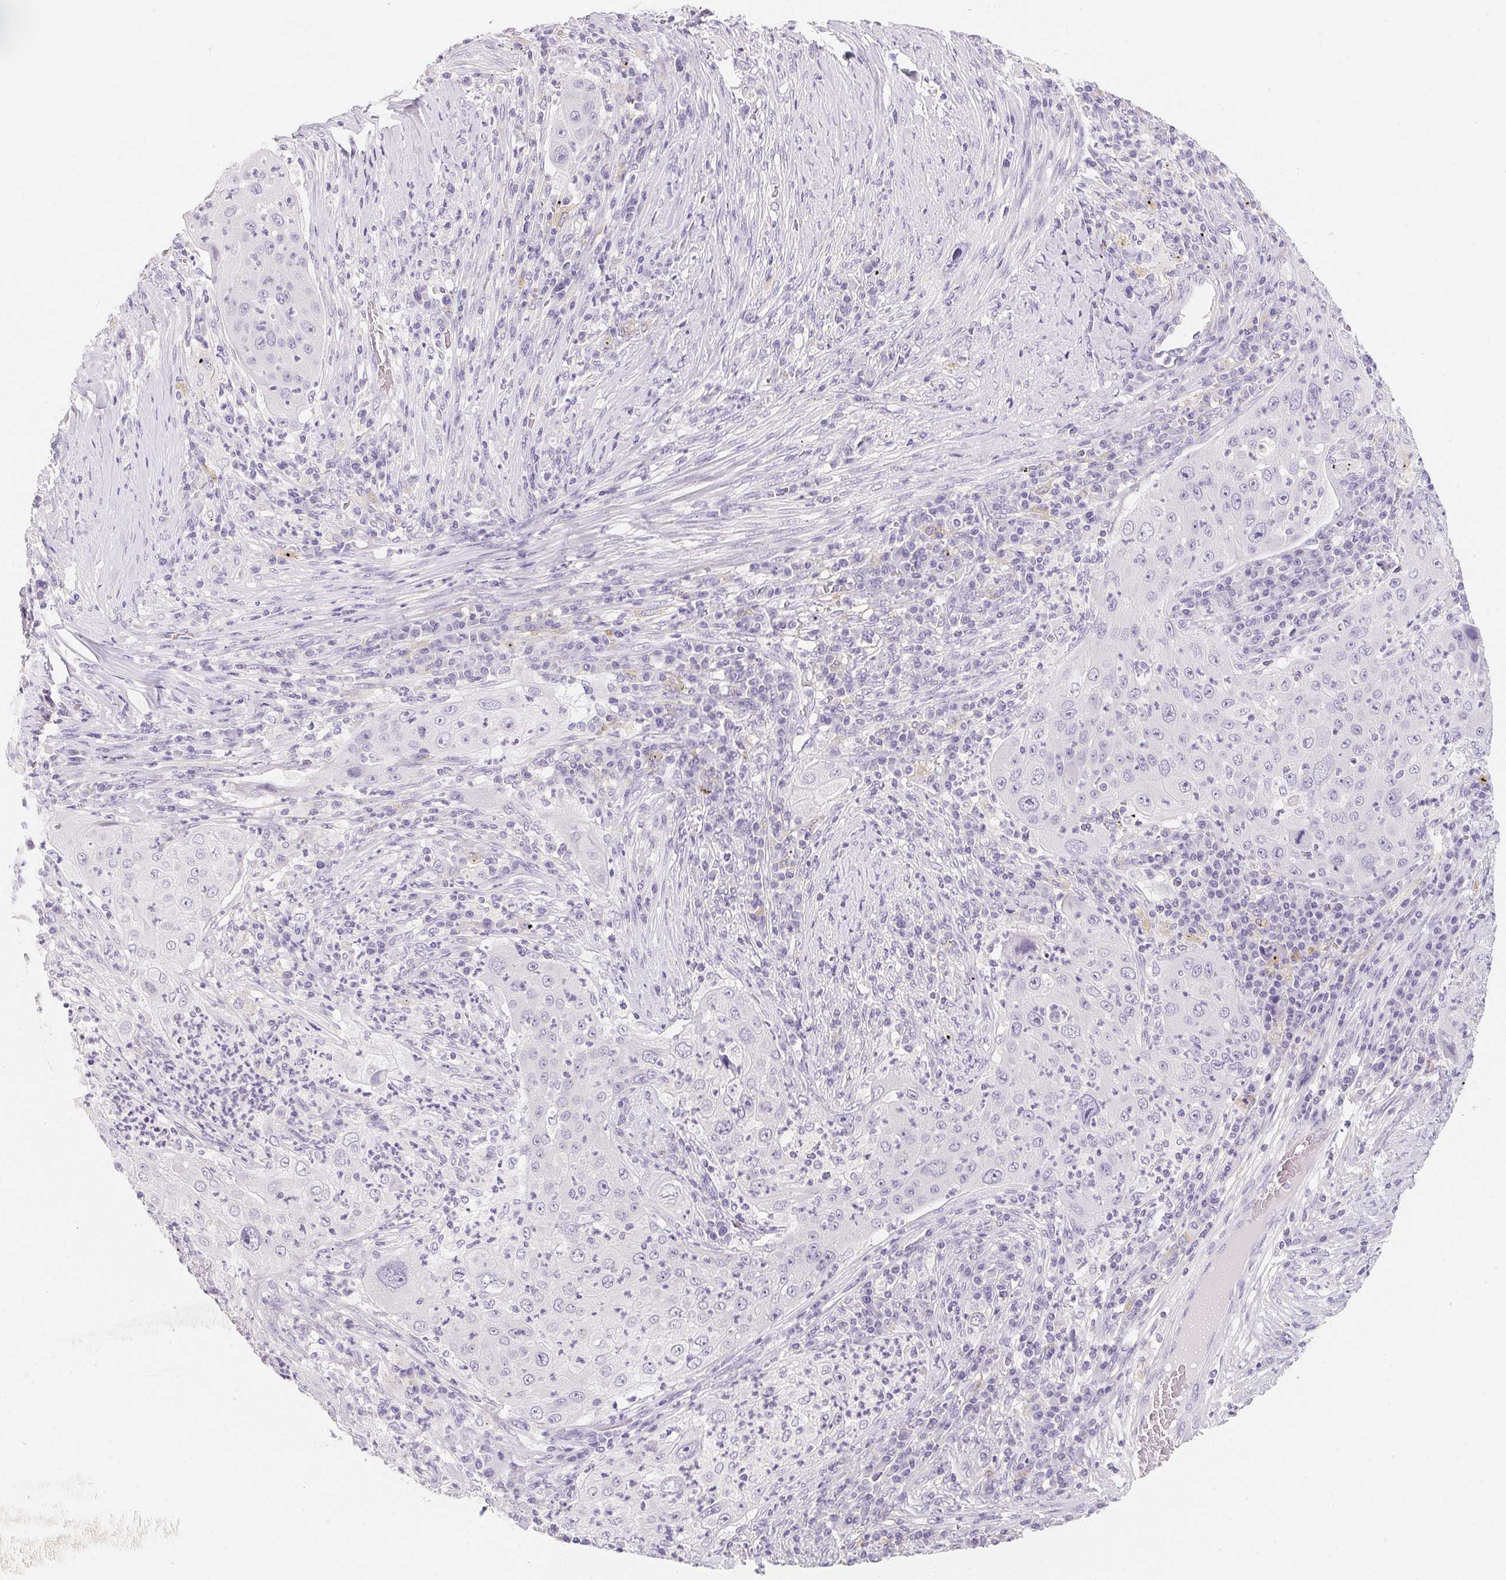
{"staining": {"intensity": "negative", "quantity": "none", "location": "none"}, "tissue": "lung cancer", "cell_type": "Tumor cells", "image_type": "cancer", "snomed": [{"axis": "morphology", "description": "Squamous cell carcinoma, NOS"}, {"axis": "topography", "description": "Lung"}], "caption": "The image displays no staining of tumor cells in lung cancer (squamous cell carcinoma).", "gene": "ACP3", "patient": {"sex": "female", "age": 59}}